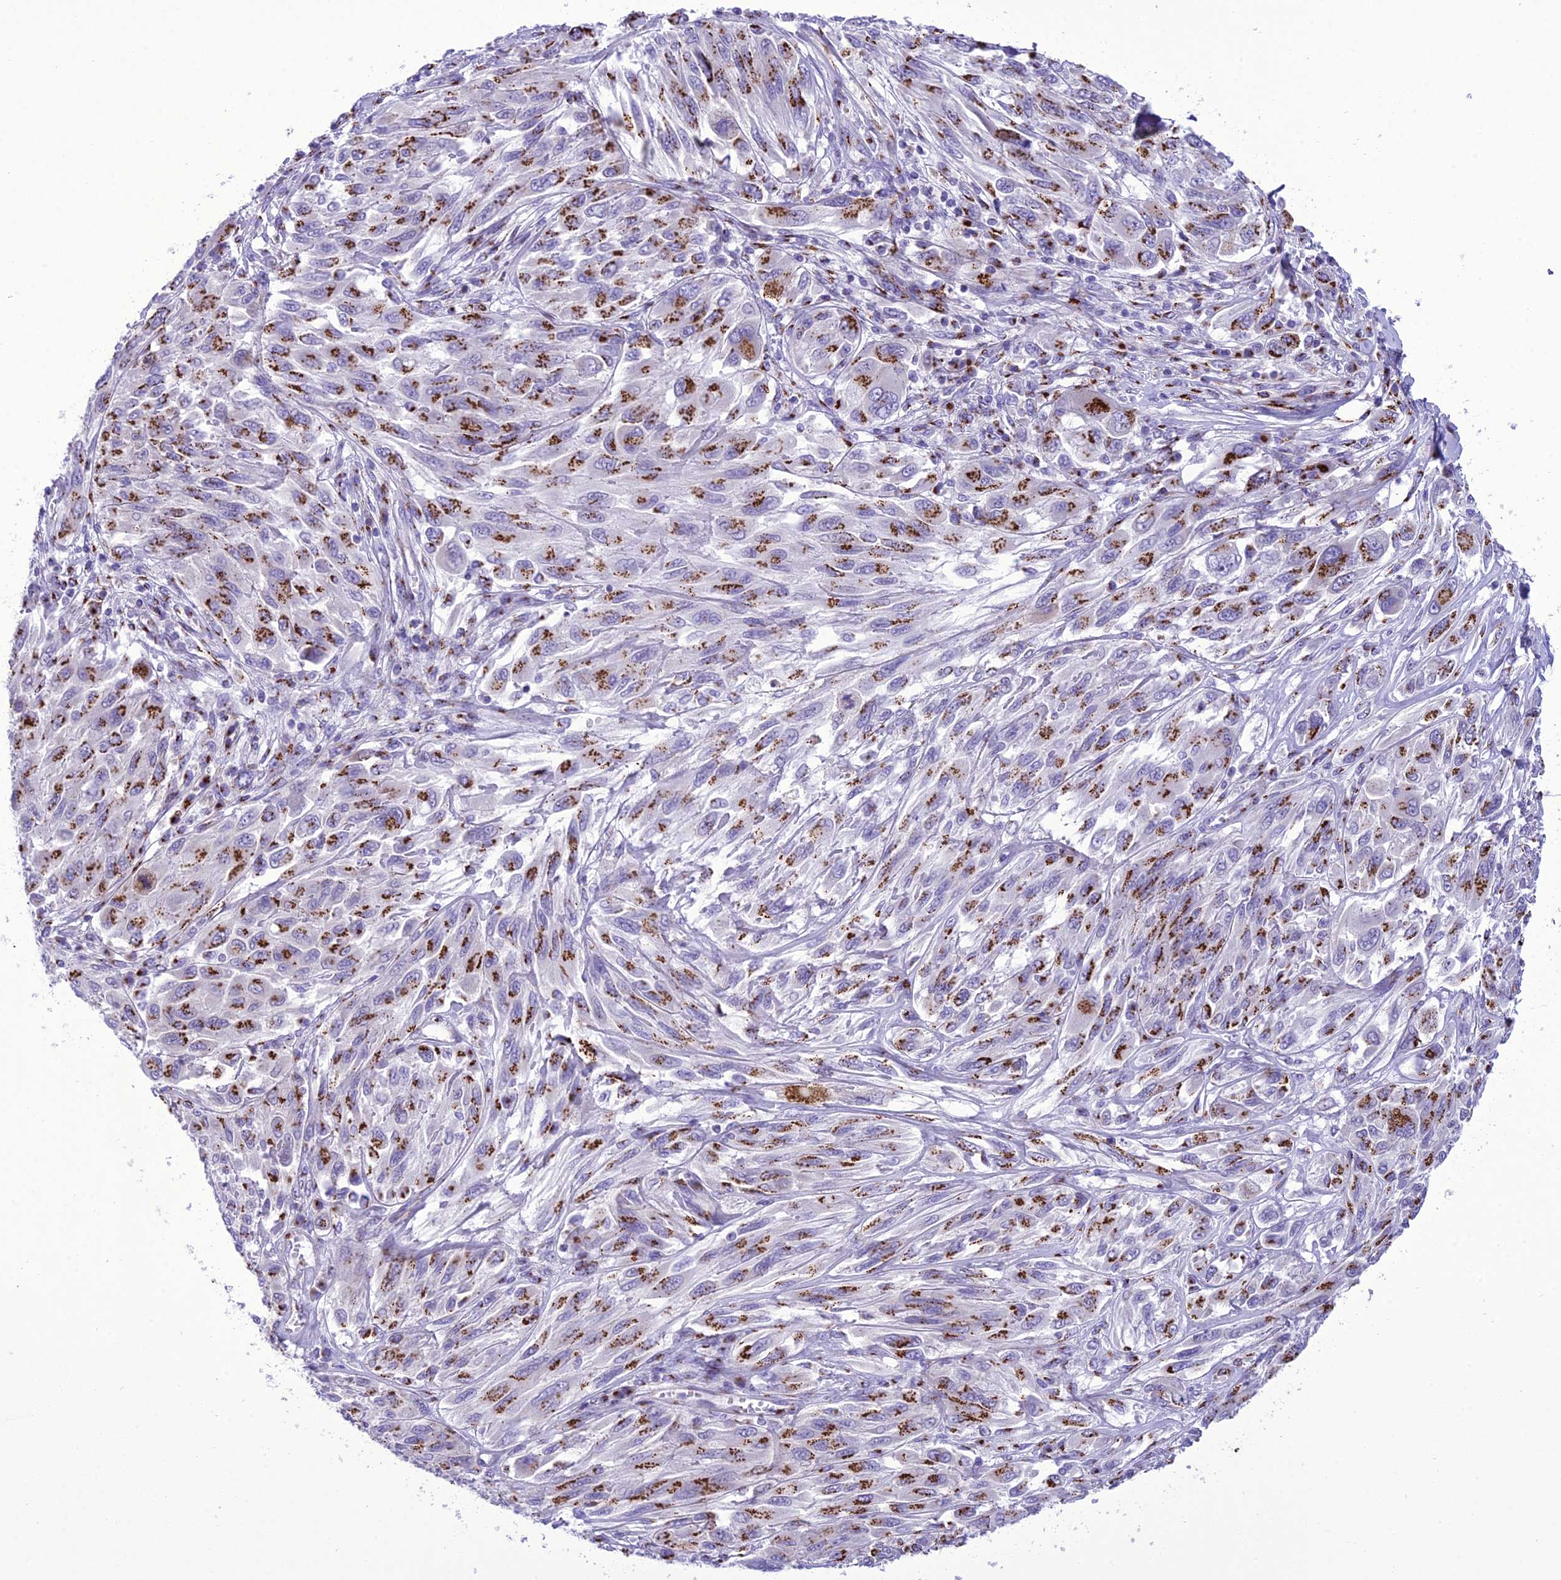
{"staining": {"intensity": "strong", "quantity": ">75%", "location": "cytoplasmic/membranous"}, "tissue": "melanoma", "cell_type": "Tumor cells", "image_type": "cancer", "snomed": [{"axis": "morphology", "description": "Malignant melanoma, NOS"}, {"axis": "topography", "description": "Skin"}], "caption": "Malignant melanoma was stained to show a protein in brown. There is high levels of strong cytoplasmic/membranous staining in about >75% of tumor cells. (DAB = brown stain, brightfield microscopy at high magnification).", "gene": "GOLM2", "patient": {"sex": "female", "age": 91}}